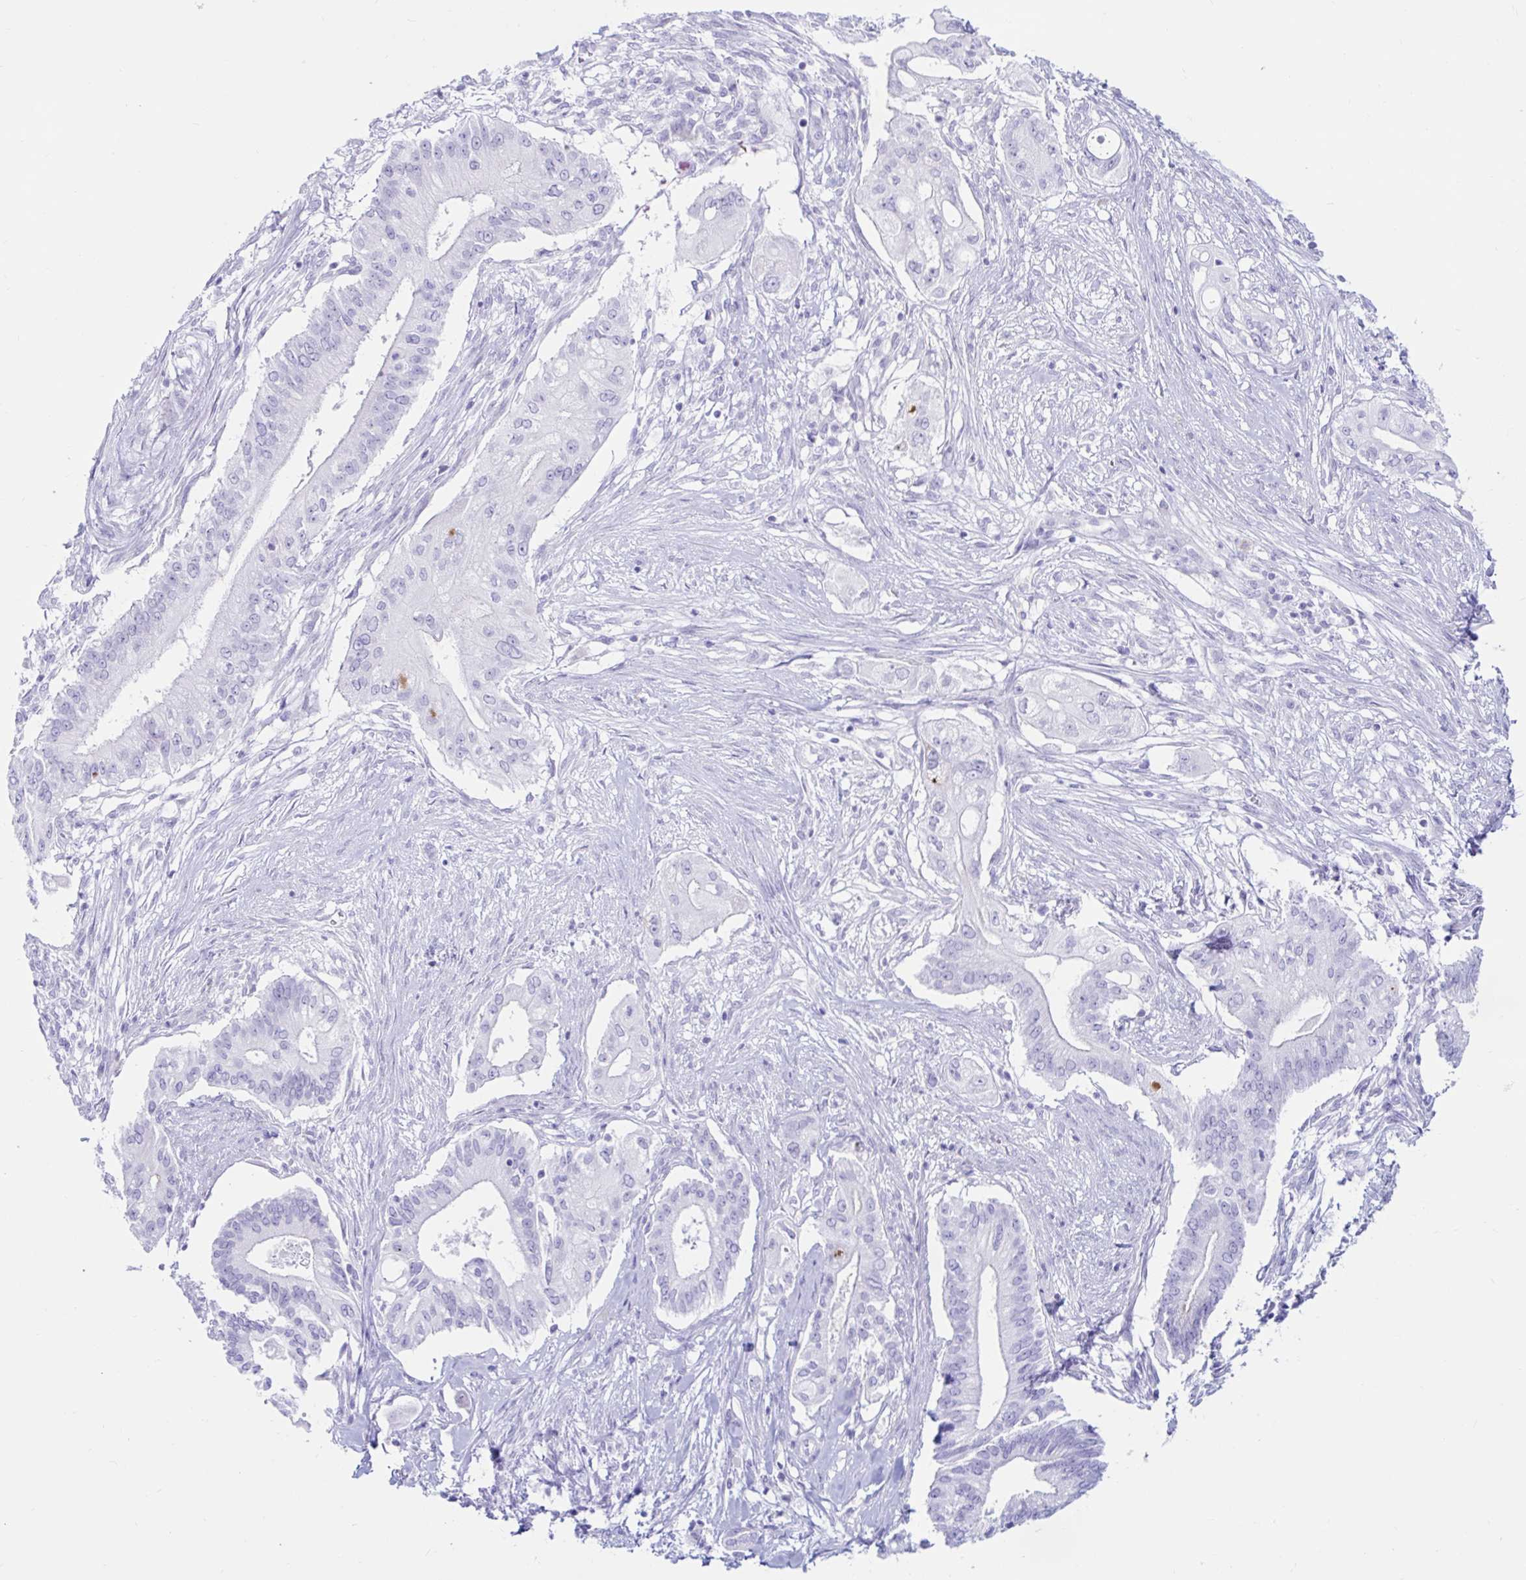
{"staining": {"intensity": "negative", "quantity": "none", "location": "none"}, "tissue": "pancreatic cancer", "cell_type": "Tumor cells", "image_type": "cancer", "snomed": [{"axis": "morphology", "description": "Adenocarcinoma, NOS"}, {"axis": "topography", "description": "Pancreas"}], "caption": "This micrograph is of adenocarcinoma (pancreatic) stained with immunohistochemistry (IHC) to label a protein in brown with the nuclei are counter-stained blue. There is no staining in tumor cells.", "gene": "BEST1", "patient": {"sex": "female", "age": 68}}